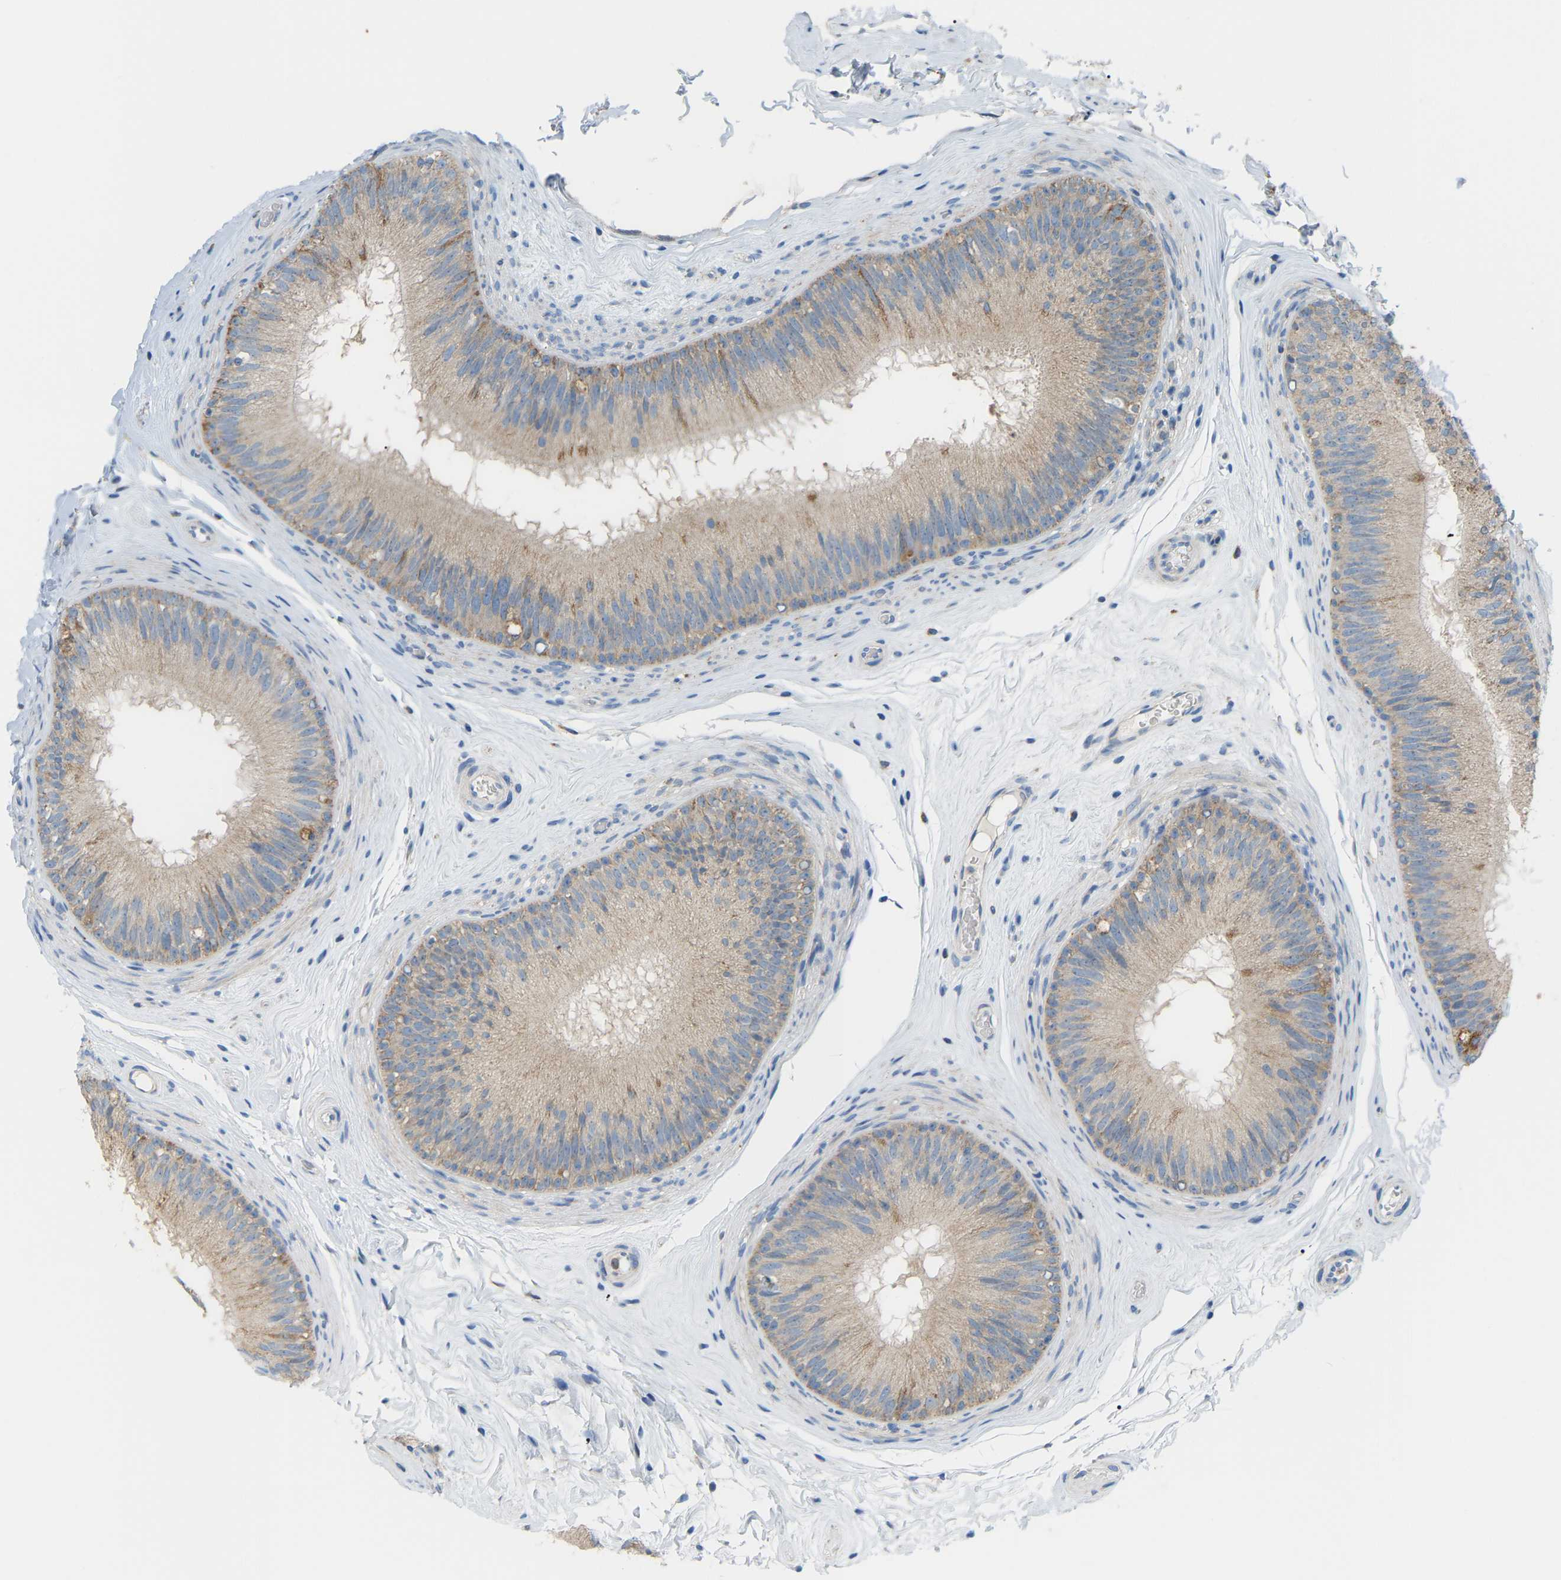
{"staining": {"intensity": "weak", "quantity": ">75%", "location": "cytoplasmic/membranous"}, "tissue": "epididymis", "cell_type": "Glandular cells", "image_type": "normal", "snomed": [{"axis": "morphology", "description": "Normal tissue, NOS"}, {"axis": "topography", "description": "Testis"}, {"axis": "topography", "description": "Epididymis"}], "caption": "Immunohistochemistry (DAB (3,3'-diaminobenzidine)) staining of benign epididymis demonstrates weak cytoplasmic/membranous protein staining in approximately >75% of glandular cells.", "gene": "CROT", "patient": {"sex": "male", "age": 36}}